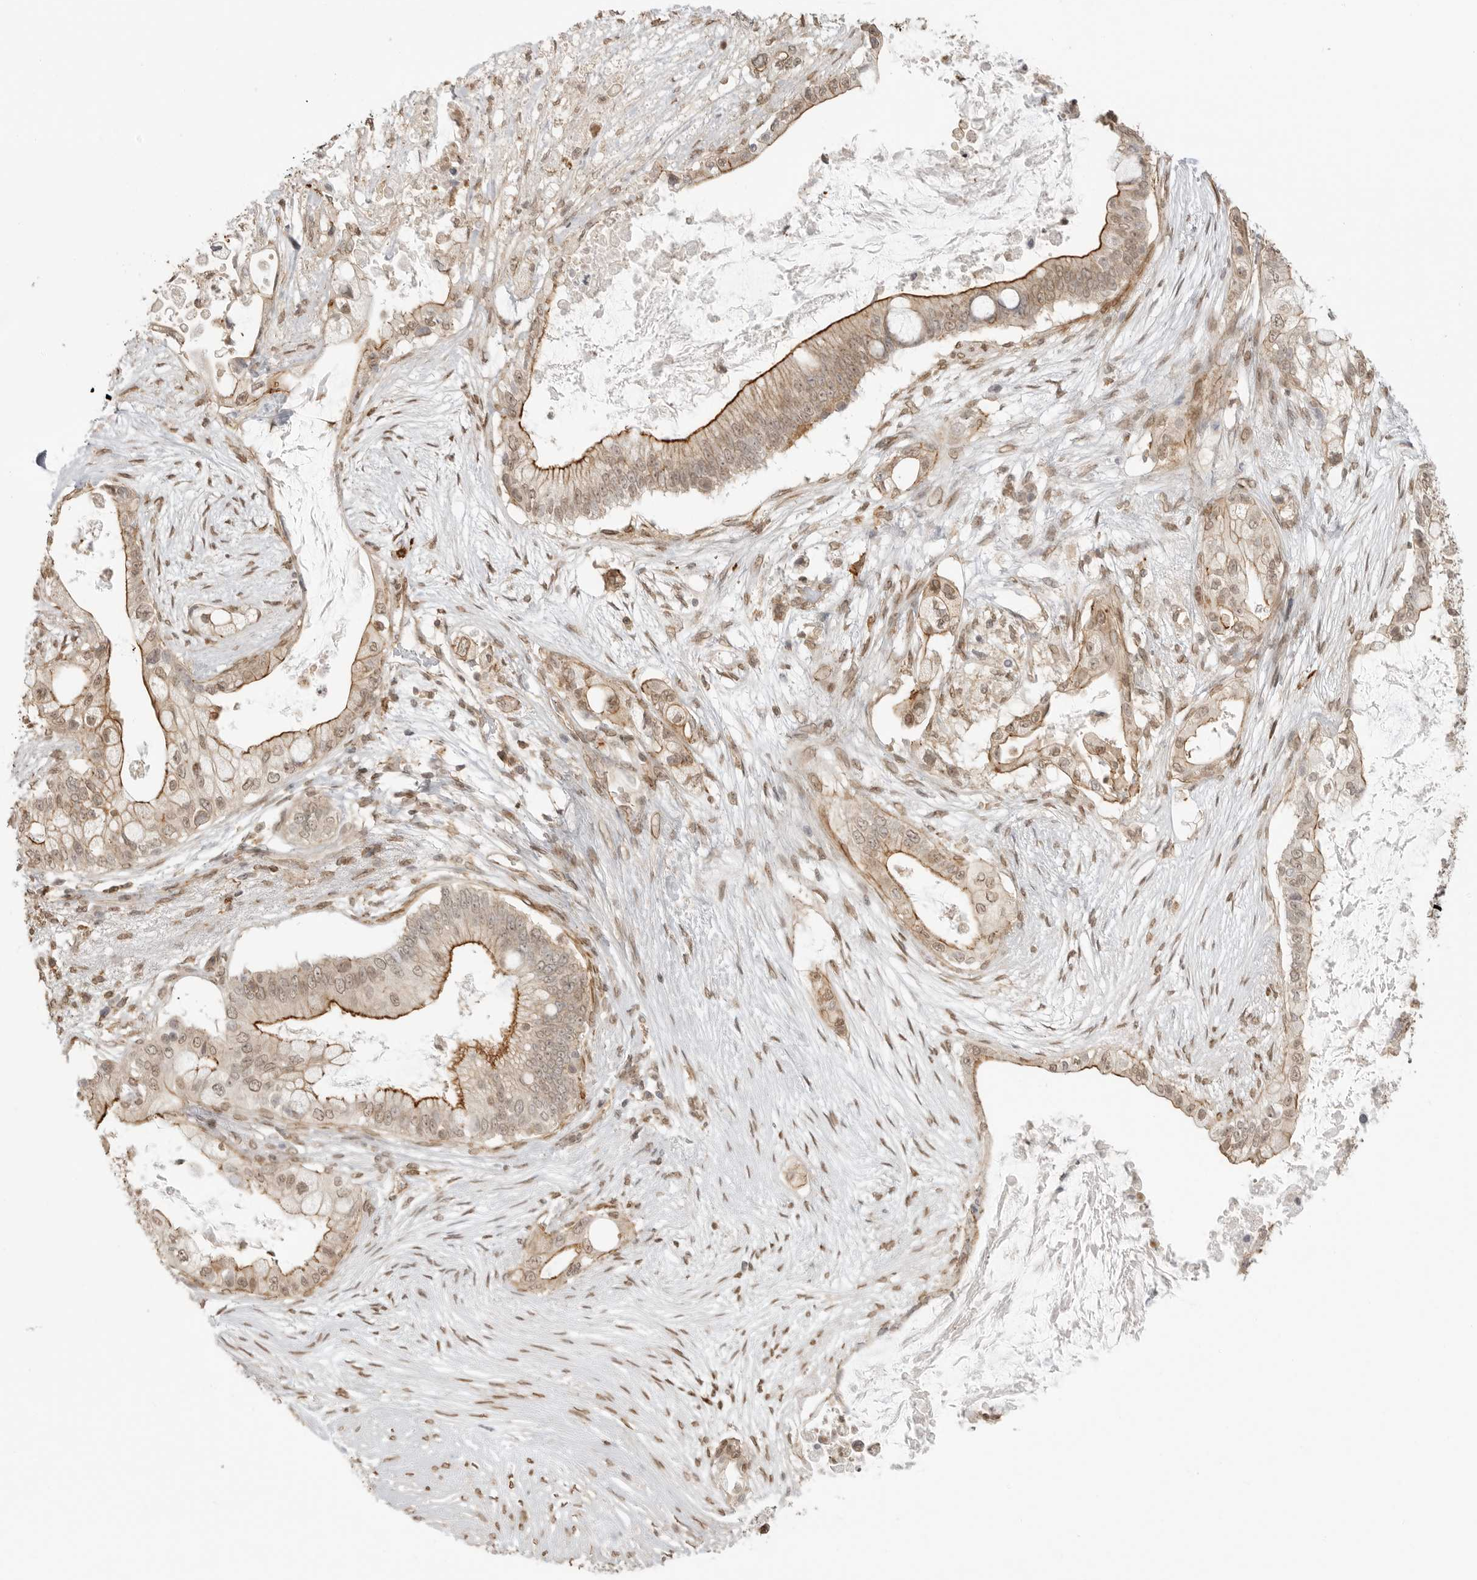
{"staining": {"intensity": "moderate", "quantity": ">75%", "location": "cytoplasmic/membranous,nuclear"}, "tissue": "pancreatic cancer", "cell_type": "Tumor cells", "image_type": "cancer", "snomed": [{"axis": "morphology", "description": "Adenocarcinoma, NOS"}, {"axis": "topography", "description": "Pancreas"}], "caption": "Brown immunohistochemical staining in pancreatic adenocarcinoma shows moderate cytoplasmic/membranous and nuclear expression in approximately >75% of tumor cells.", "gene": "GPC2", "patient": {"sex": "male", "age": 53}}